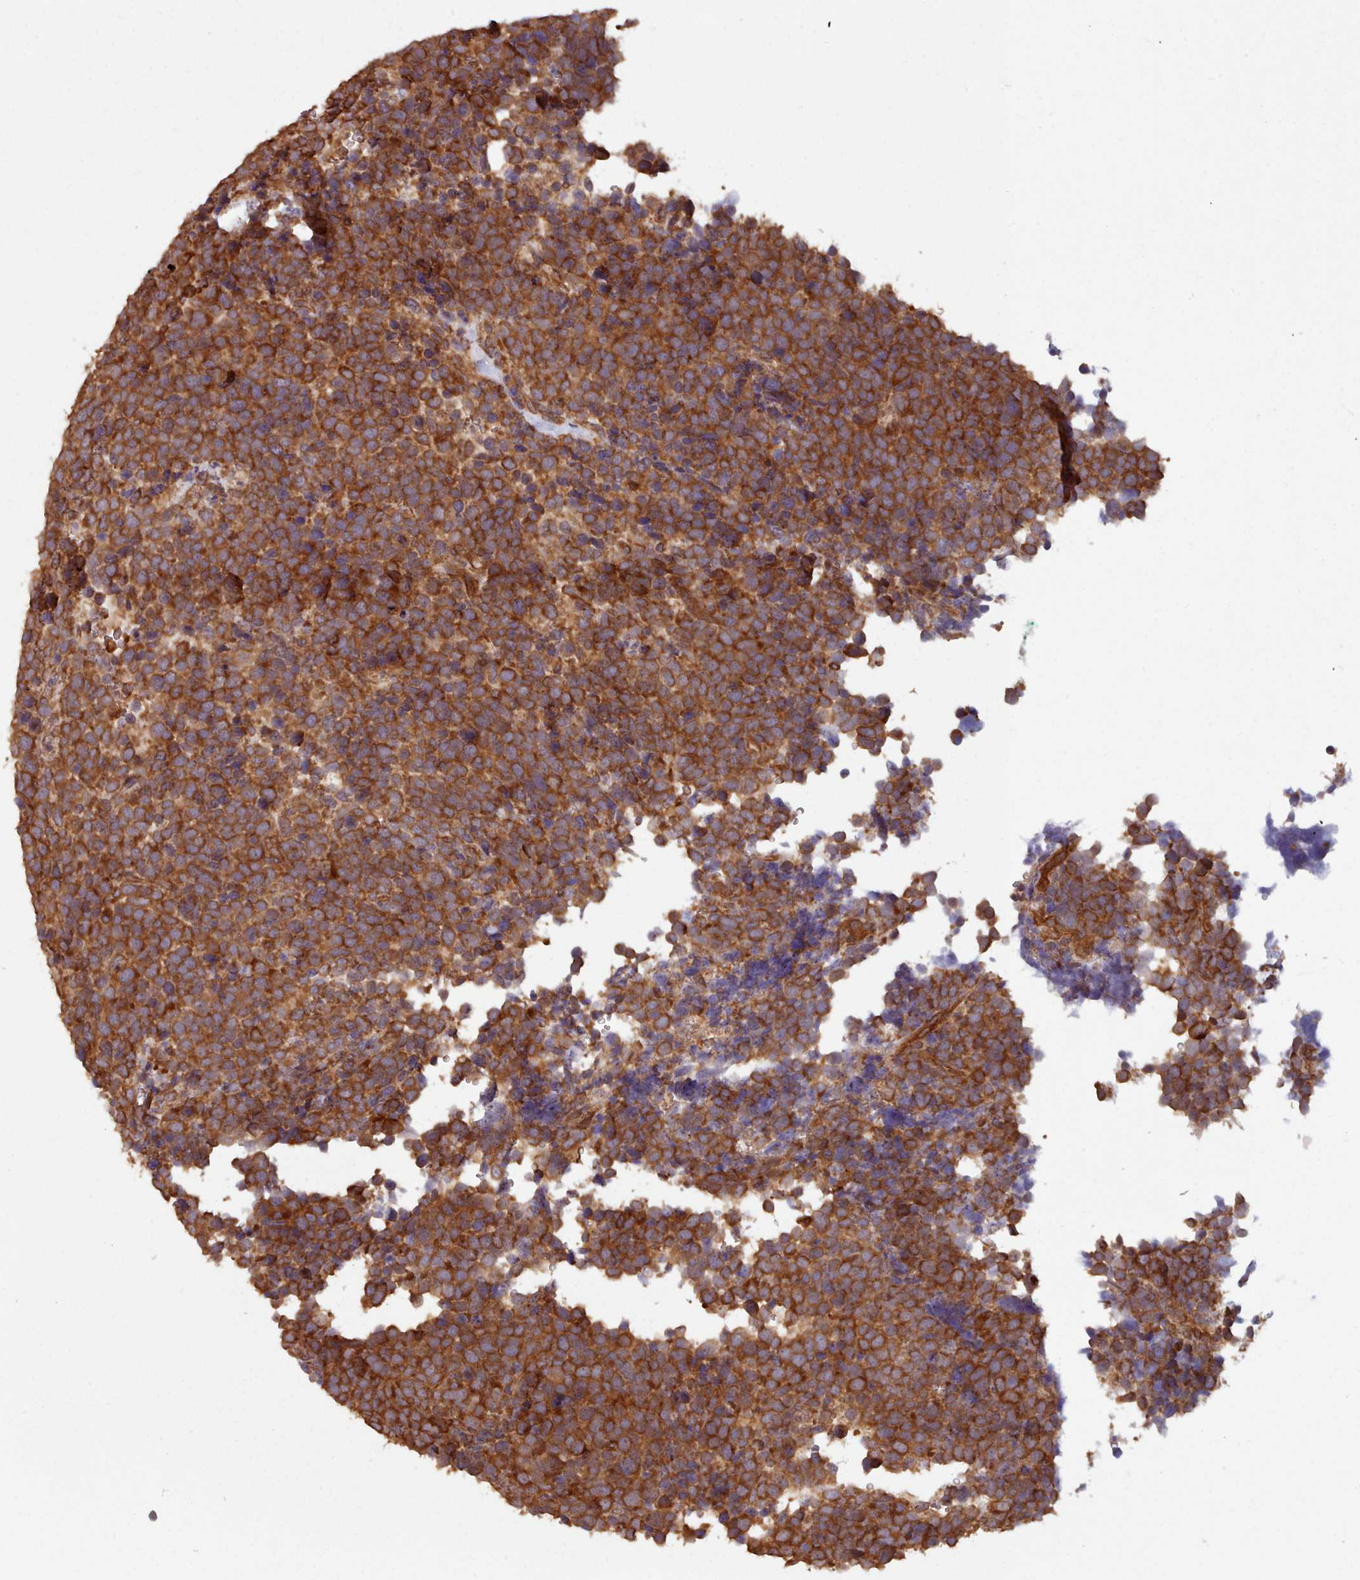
{"staining": {"intensity": "strong", "quantity": ">75%", "location": "cytoplasmic/membranous"}, "tissue": "urothelial cancer", "cell_type": "Tumor cells", "image_type": "cancer", "snomed": [{"axis": "morphology", "description": "Urothelial carcinoma, High grade"}, {"axis": "topography", "description": "Urinary bladder"}], "caption": "Immunohistochemical staining of human urothelial cancer demonstrates high levels of strong cytoplasmic/membranous expression in approximately >75% of tumor cells. (DAB (3,3'-diaminobenzidine) IHC with brightfield microscopy, high magnification).", "gene": "CRYBG1", "patient": {"sex": "female", "age": 82}}